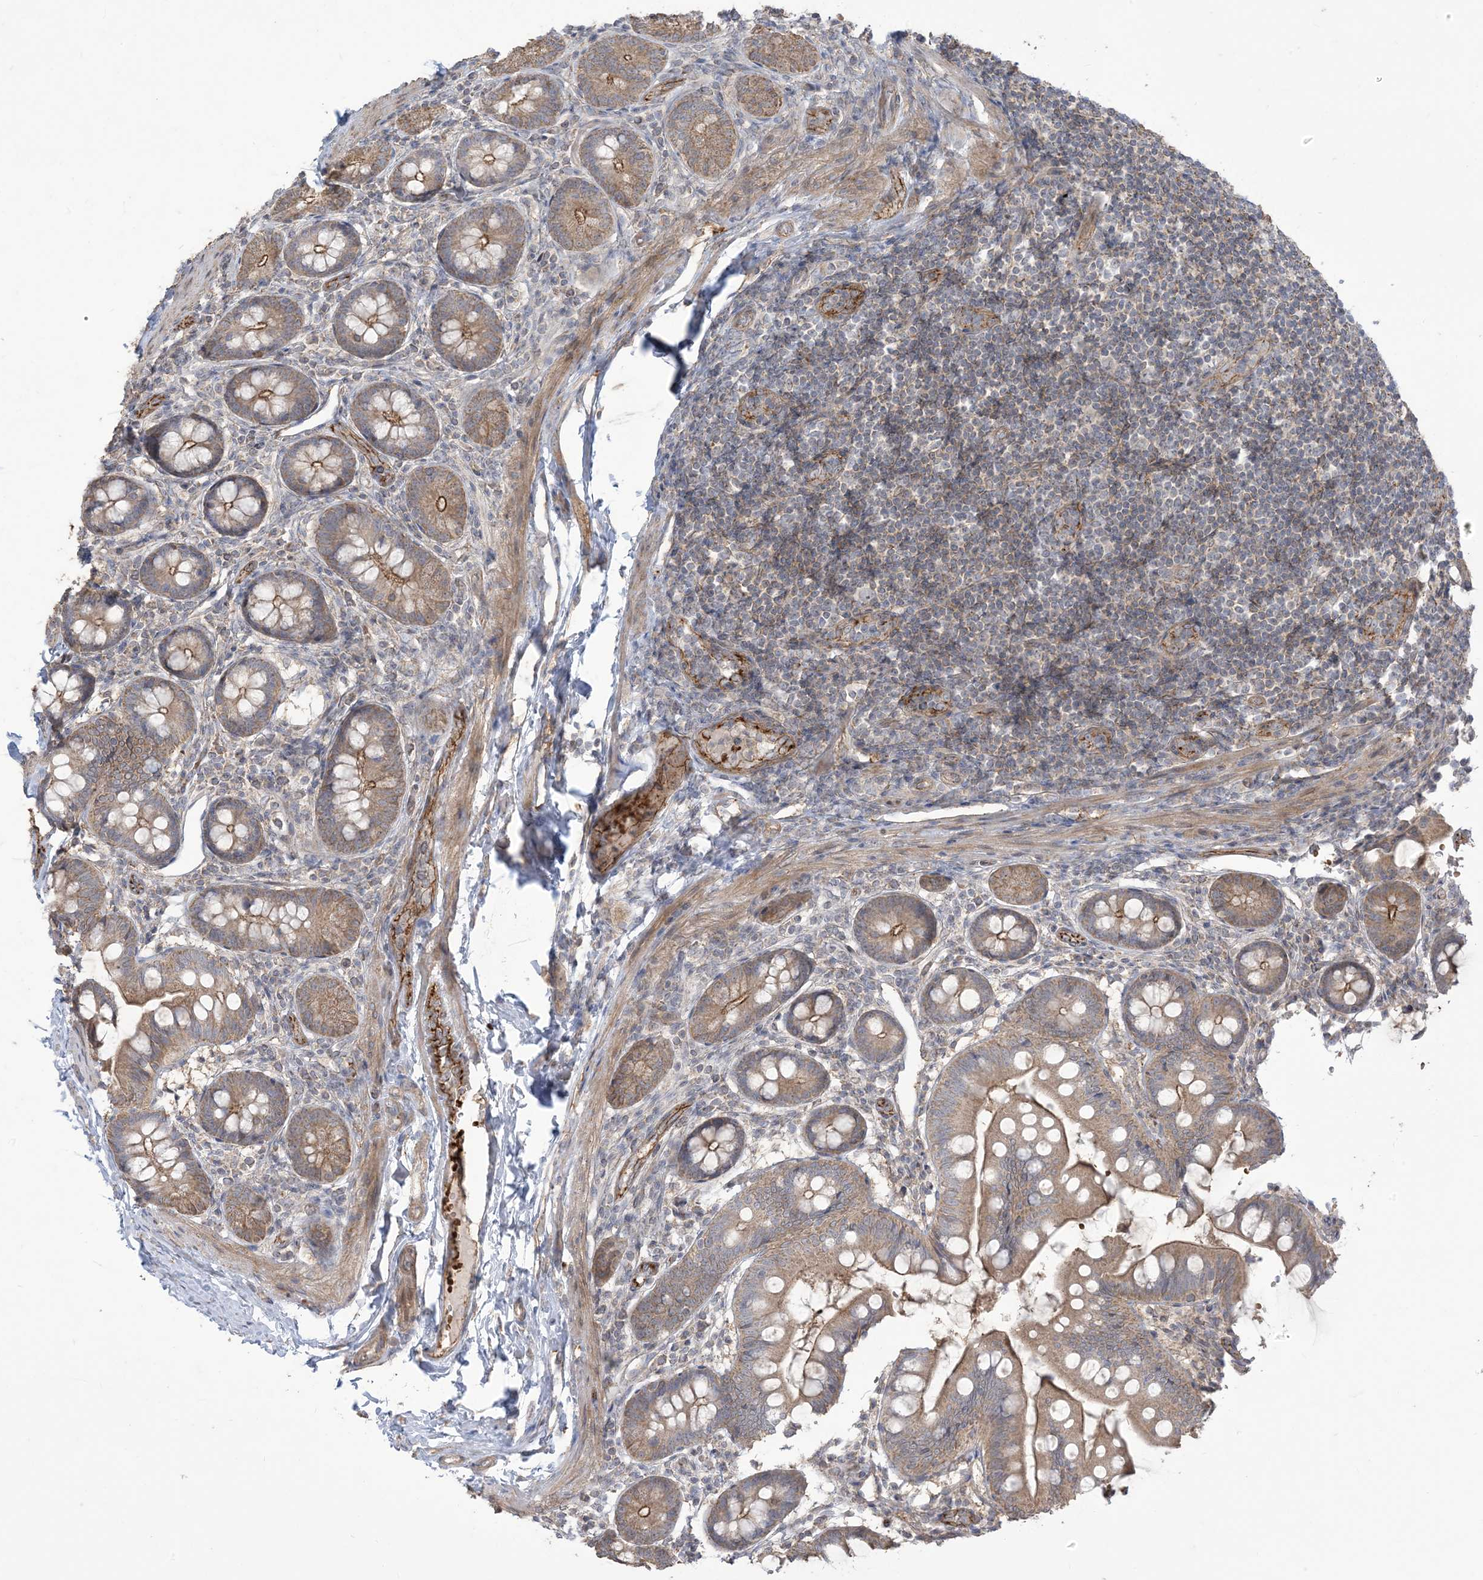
{"staining": {"intensity": "weak", "quantity": ">75%", "location": "cytoplasmic/membranous"}, "tissue": "small intestine", "cell_type": "Glandular cells", "image_type": "normal", "snomed": [{"axis": "morphology", "description": "Normal tissue, NOS"}, {"axis": "topography", "description": "Small intestine"}], "caption": "Immunohistochemical staining of benign human small intestine shows low levels of weak cytoplasmic/membranous expression in approximately >75% of glandular cells. Immunohistochemistry stains the protein in brown and the nuclei are stained blue.", "gene": "KLHL18", "patient": {"sex": "male", "age": 7}}